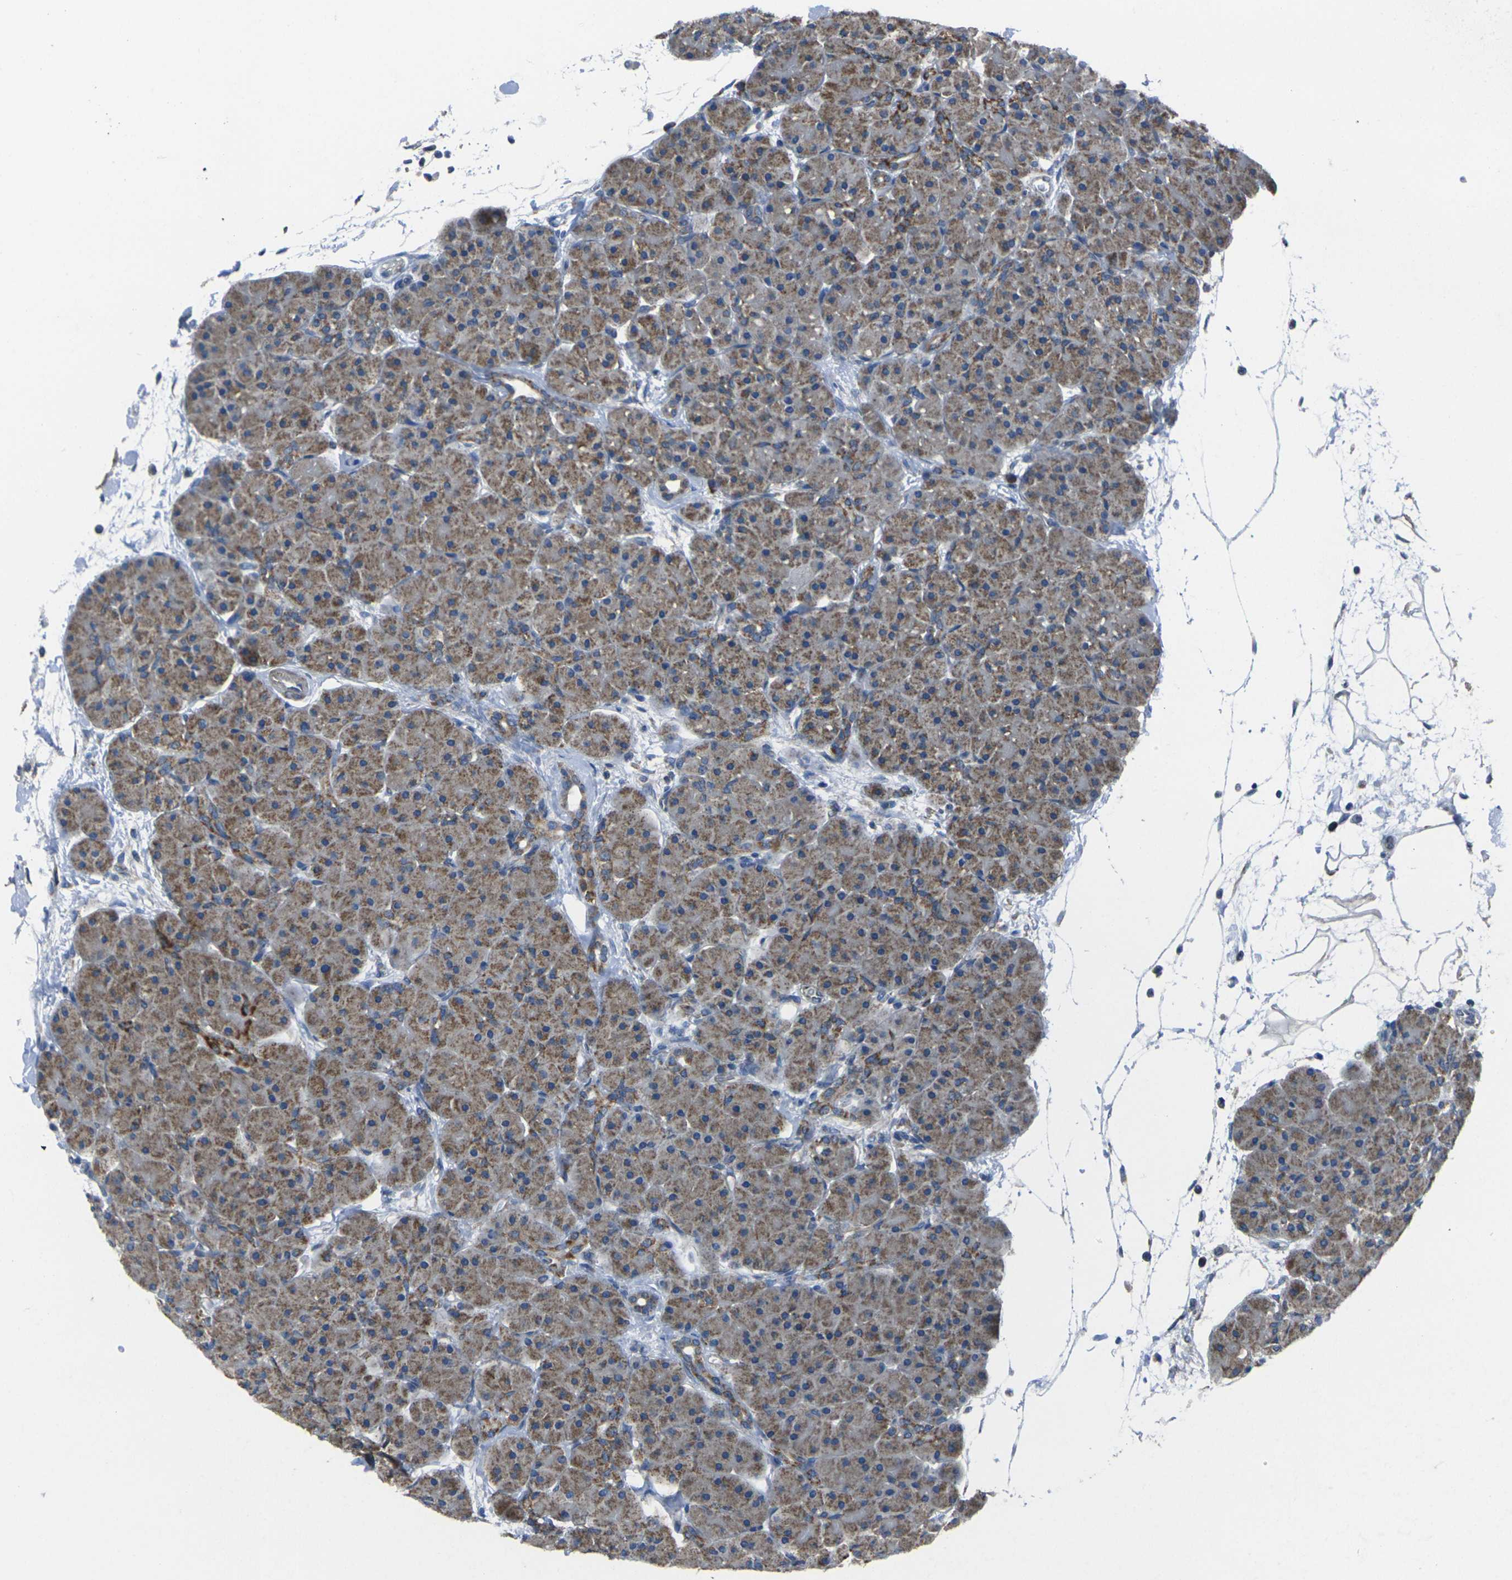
{"staining": {"intensity": "moderate", "quantity": ">75%", "location": "cytoplasmic/membranous"}, "tissue": "pancreas", "cell_type": "Exocrine glandular cells", "image_type": "normal", "snomed": [{"axis": "morphology", "description": "Normal tissue, NOS"}, {"axis": "topography", "description": "Pancreas"}], "caption": "DAB (3,3'-diaminobenzidine) immunohistochemical staining of normal human pancreas displays moderate cytoplasmic/membranous protein positivity in about >75% of exocrine glandular cells. (IHC, brightfield microscopy, high magnification).", "gene": "TMEM120B", "patient": {"sex": "male", "age": 66}}